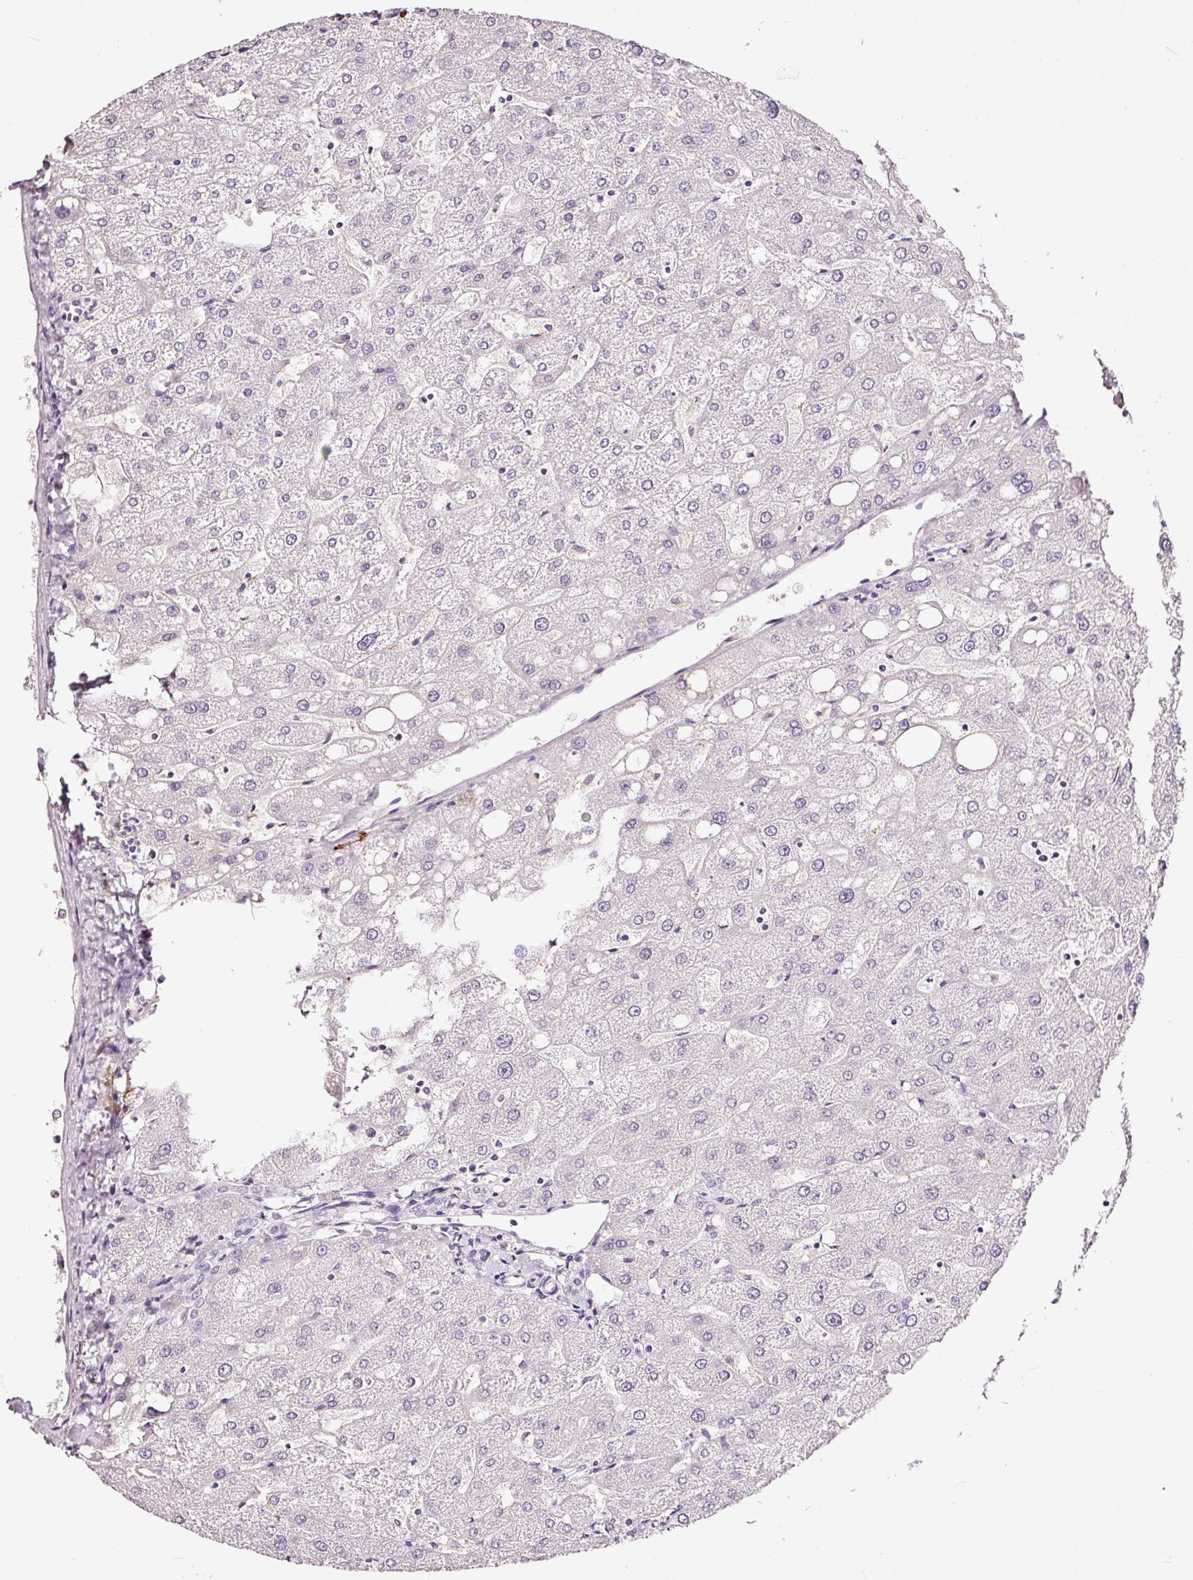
{"staining": {"intensity": "negative", "quantity": "none", "location": "none"}, "tissue": "liver", "cell_type": "Cholangiocytes", "image_type": "normal", "snomed": [{"axis": "morphology", "description": "Normal tissue, NOS"}, {"axis": "topography", "description": "Liver"}], "caption": "The immunohistochemistry image has no significant staining in cholangiocytes of liver.", "gene": "LAMP3", "patient": {"sex": "male", "age": 67}}